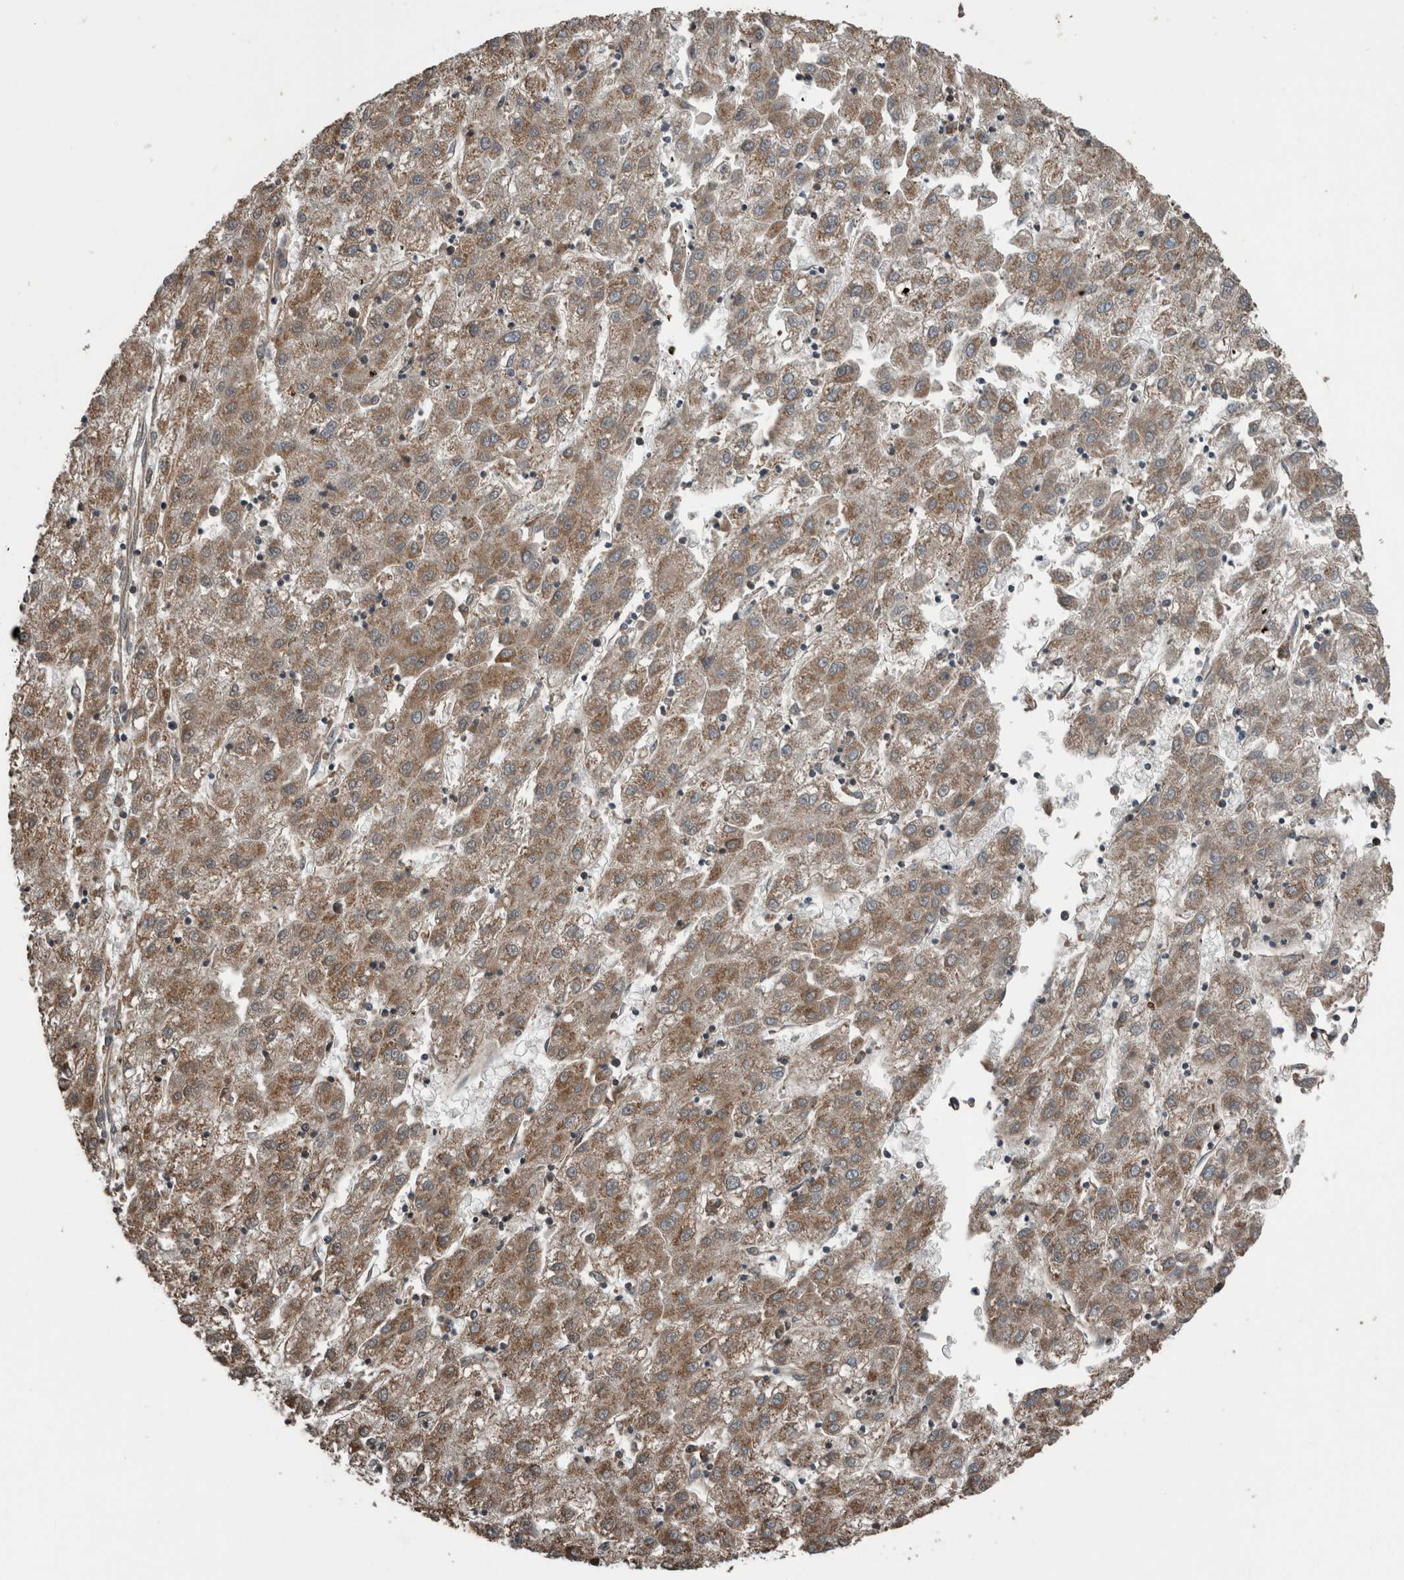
{"staining": {"intensity": "moderate", "quantity": ">75%", "location": "cytoplasmic/membranous"}, "tissue": "liver cancer", "cell_type": "Tumor cells", "image_type": "cancer", "snomed": [{"axis": "morphology", "description": "Carcinoma, Hepatocellular, NOS"}, {"axis": "topography", "description": "Liver"}], "caption": "Human liver cancer stained for a protein (brown) displays moderate cytoplasmic/membranous positive positivity in approximately >75% of tumor cells.", "gene": "RIOK3", "patient": {"sex": "male", "age": 72}}